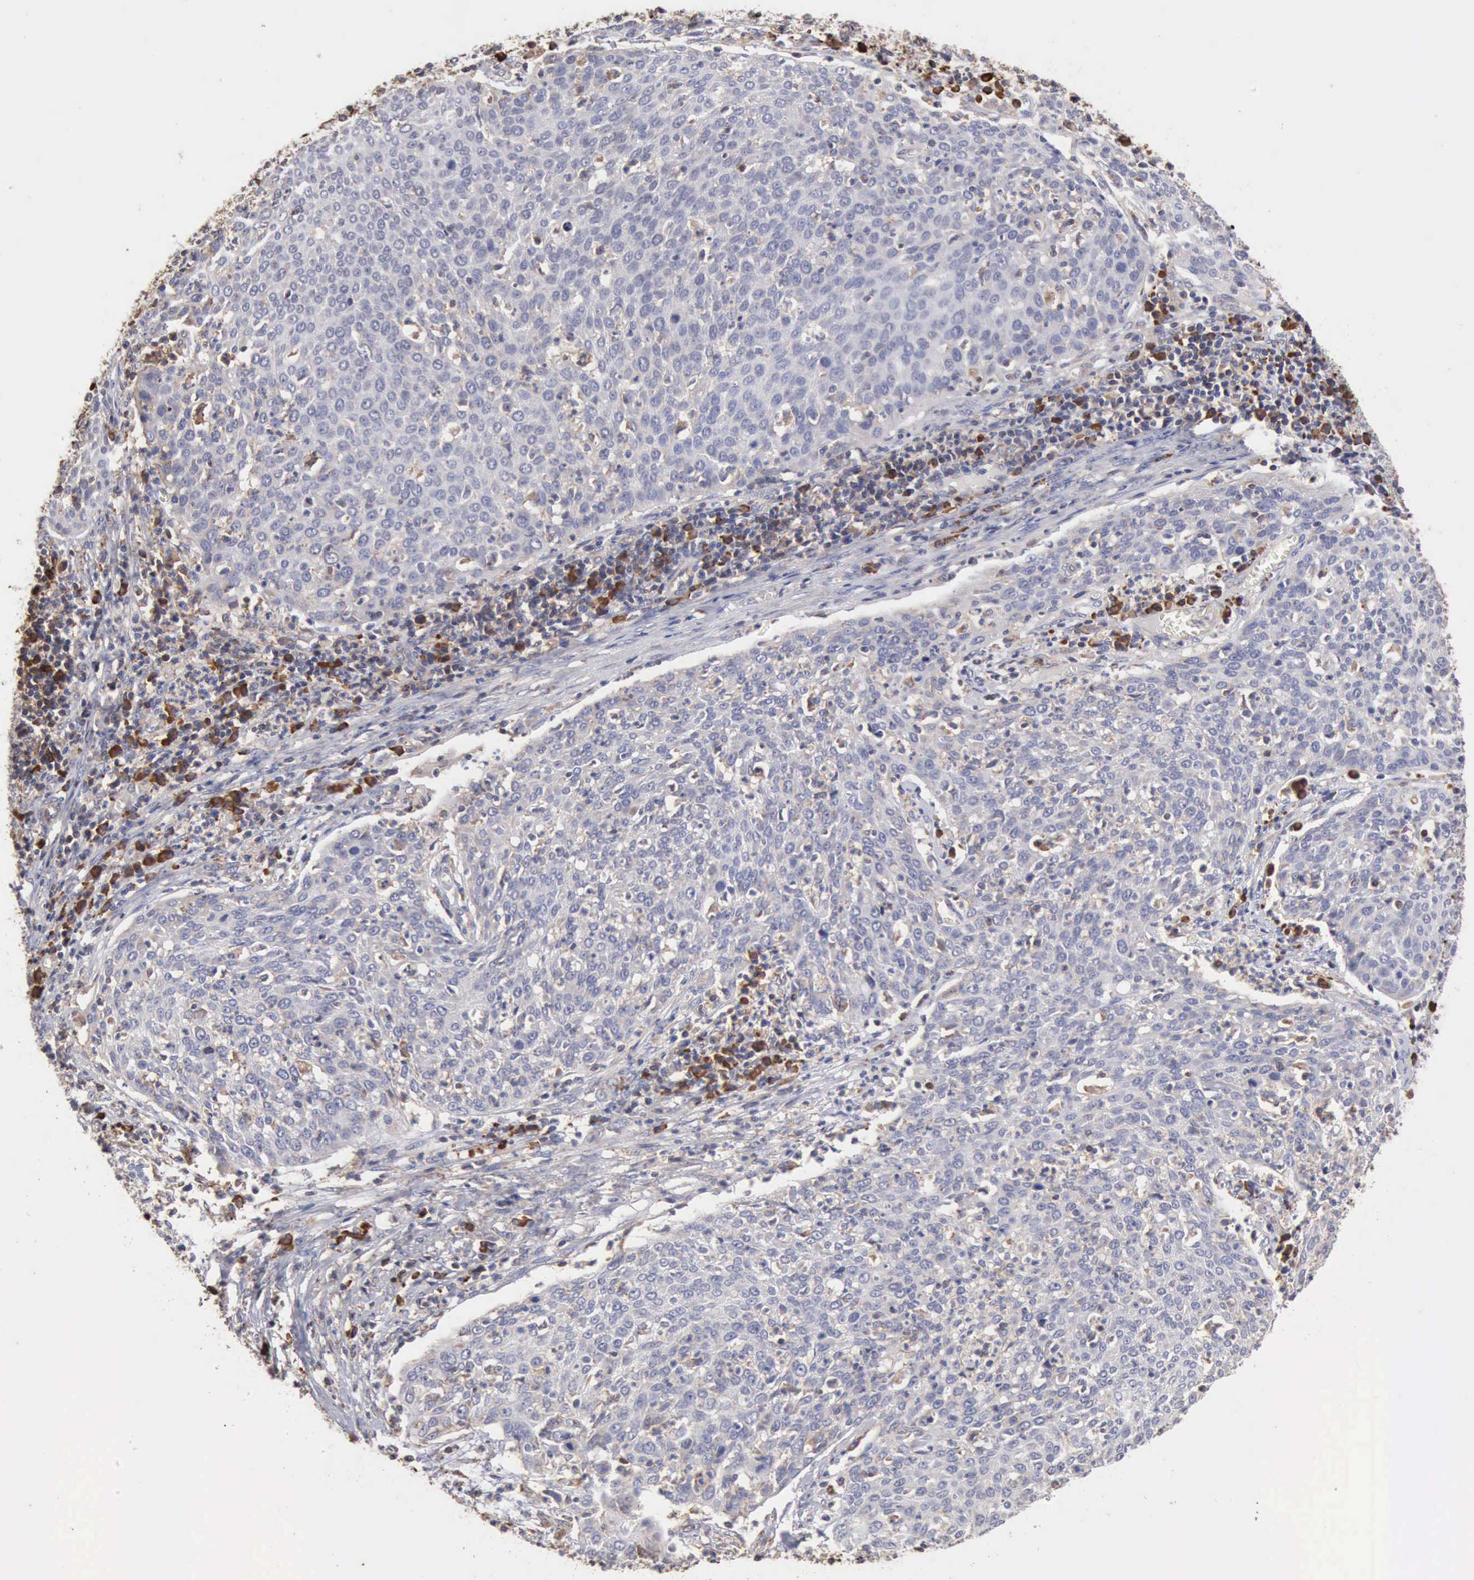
{"staining": {"intensity": "negative", "quantity": "none", "location": "none"}, "tissue": "cervical cancer", "cell_type": "Tumor cells", "image_type": "cancer", "snomed": [{"axis": "morphology", "description": "Squamous cell carcinoma, NOS"}, {"axis": "topography", "description": "Cervix"}], "caption": "Immunohistochemical staining of cervical cancer (squamous cell carcinoma) exhibits no significant staining in tumor cells.", "gene": "GPR101", "patient": {"sex": "female", "age": 38}}